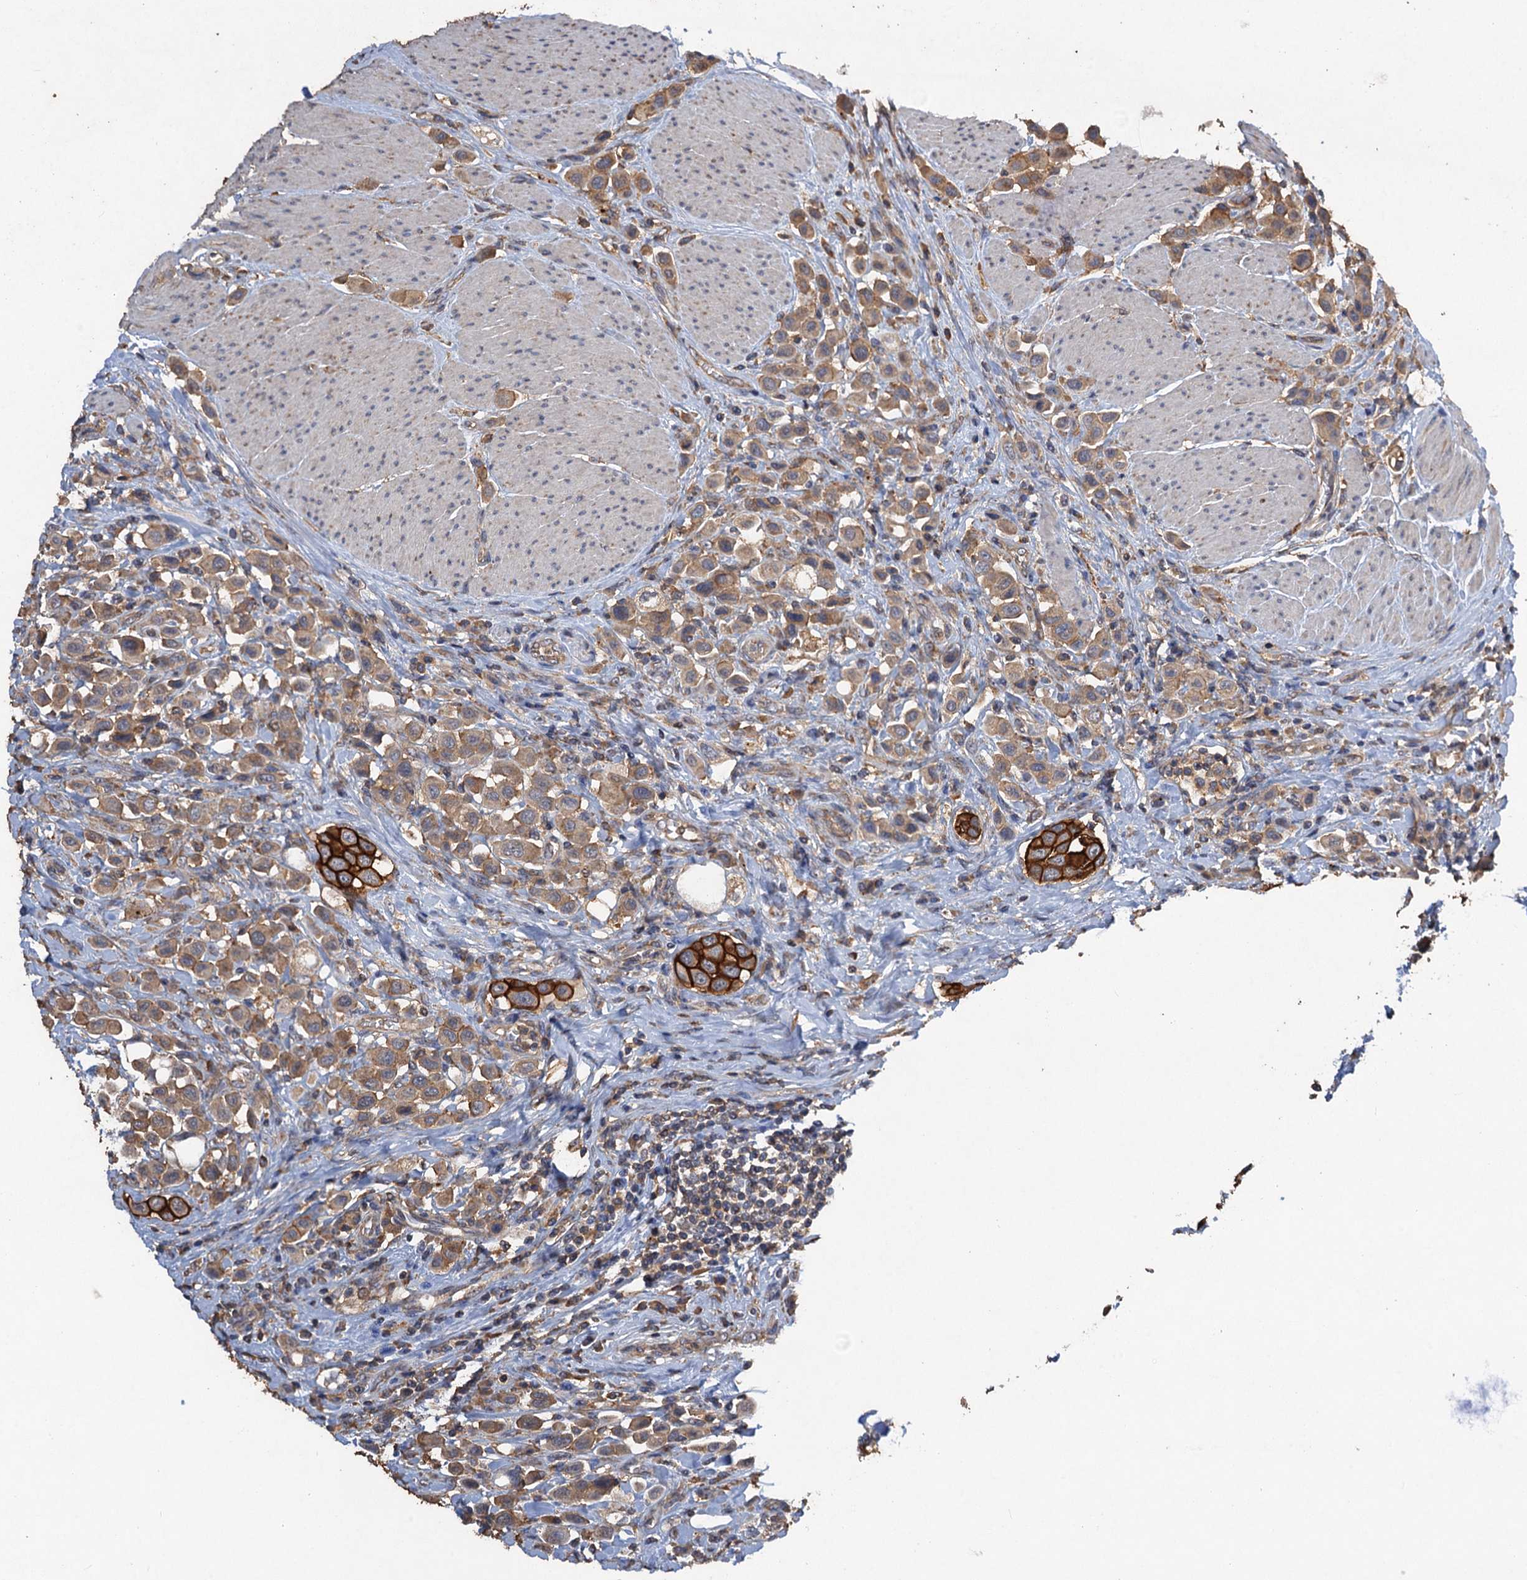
{"staining": {"intensity": "strong", "quantity": "25%-75%", "location": "cytoplasmic/membranous"}, "tissue": "urothelial cancer", "cell_type": "Tumor cells", "image_type": "cancer", "snomed": [{"axis": "morphology", "description": "Urothelial carcinoma, High grade"}, {"axis": "topography", "description": "Urinary bladder"}], "caption": "Urothelial carcinoma (high-grade) stained for a protein (brown) exhibits strong cytoplasmic/membranous positive positivity in approximately 25%-75% of tumor cells.", "gene": "SCUBE3", "patient": {"sex": "male", "age": 50}}